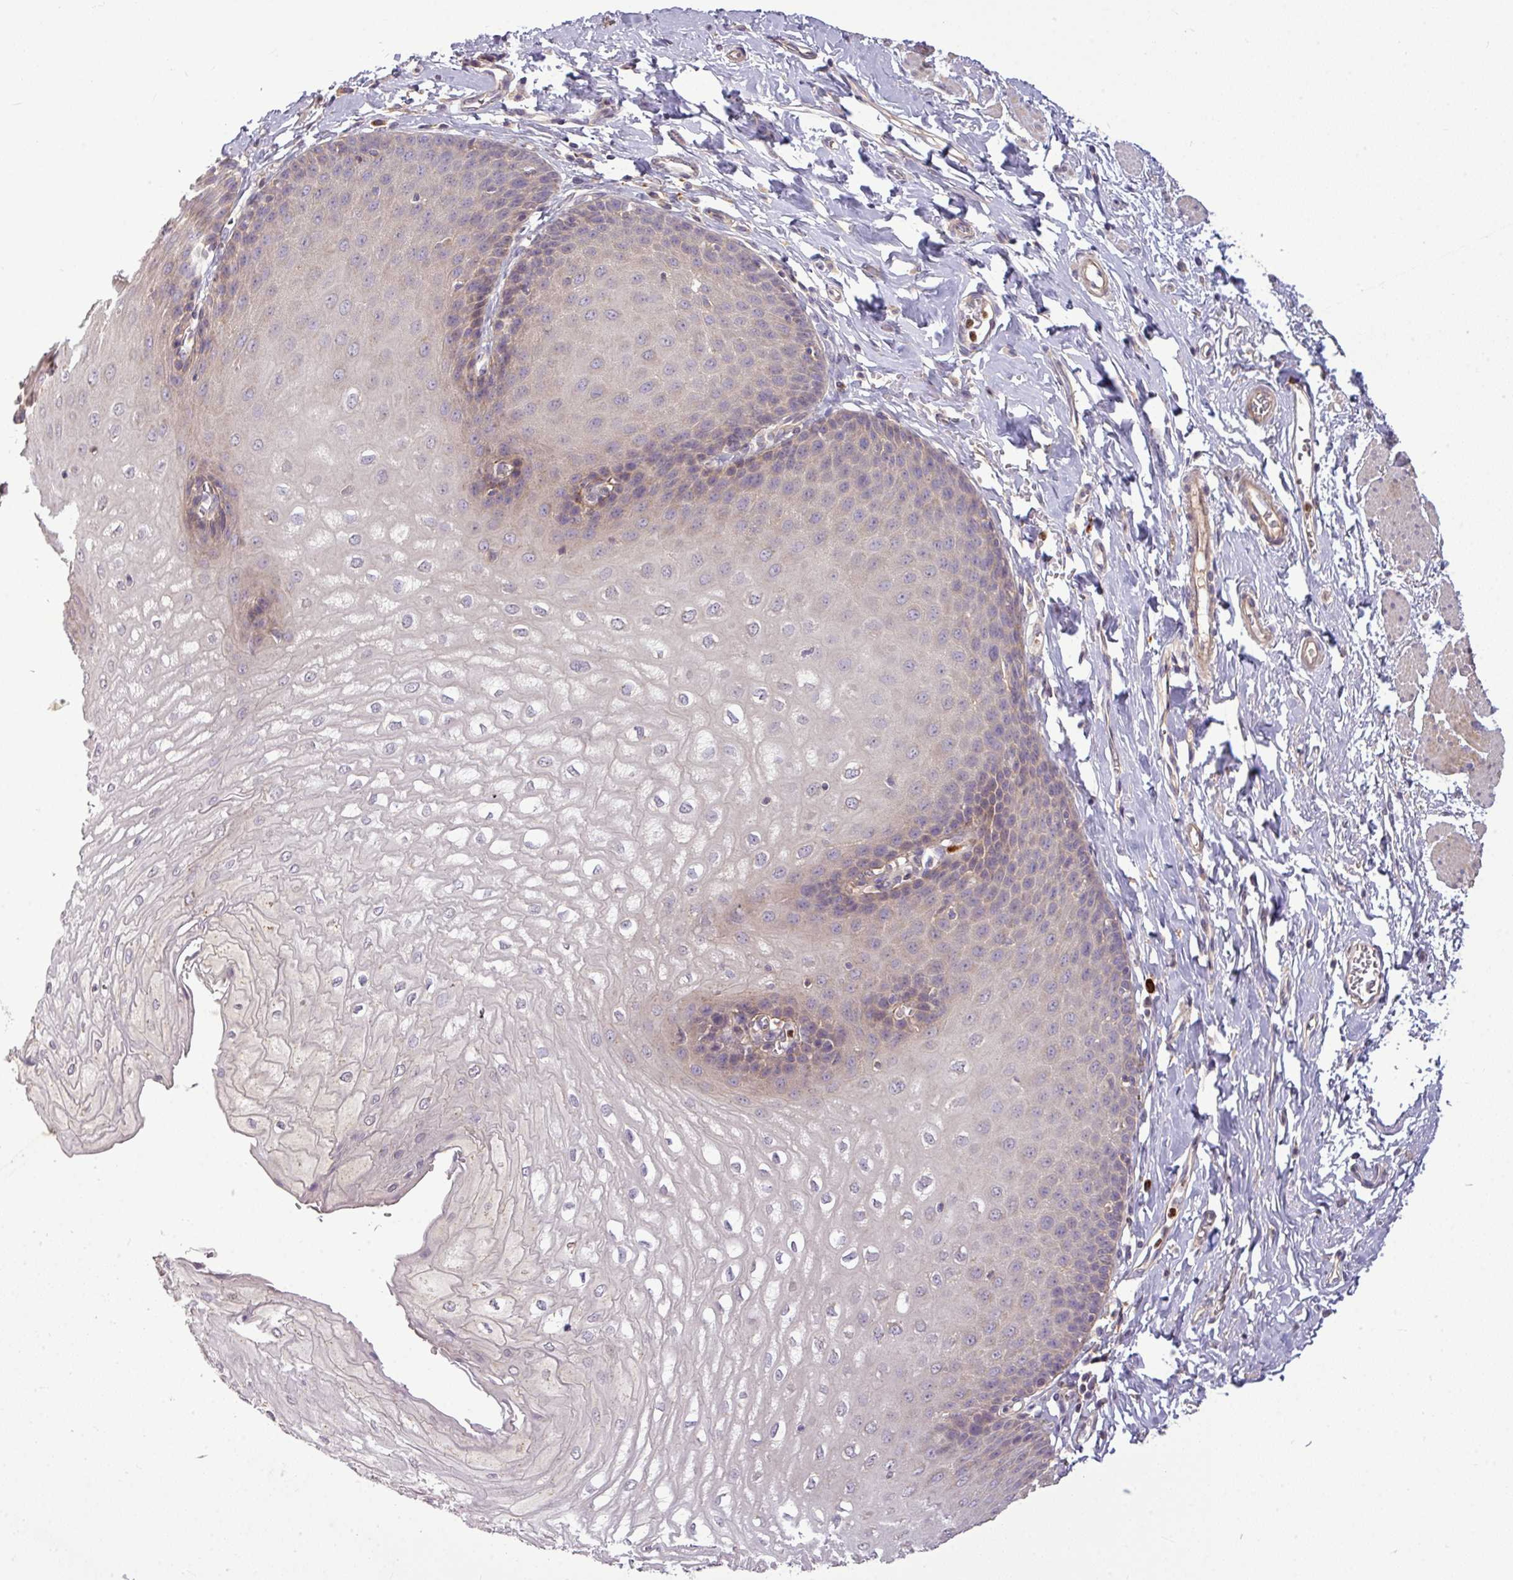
{"staining": {"intensity": "weak", "quantity": "<25%", "location": "cytoplasmic/membranous"}, "tissue": "esophagus", "cell_type": "Squamous epithelial cells", "image_type": "normal", "snomed": [{"axis": "morphology", "description": "Normal tissue, NOS"}, {"axis": "topography", "description": "Esophagus"}], "caption": "Esophagus stained for a protein using immunohistochemistry shows no staining squamous epithelial cells.", "gene": "PAPLN", "patient": {"sex": "male", "age": 70}}